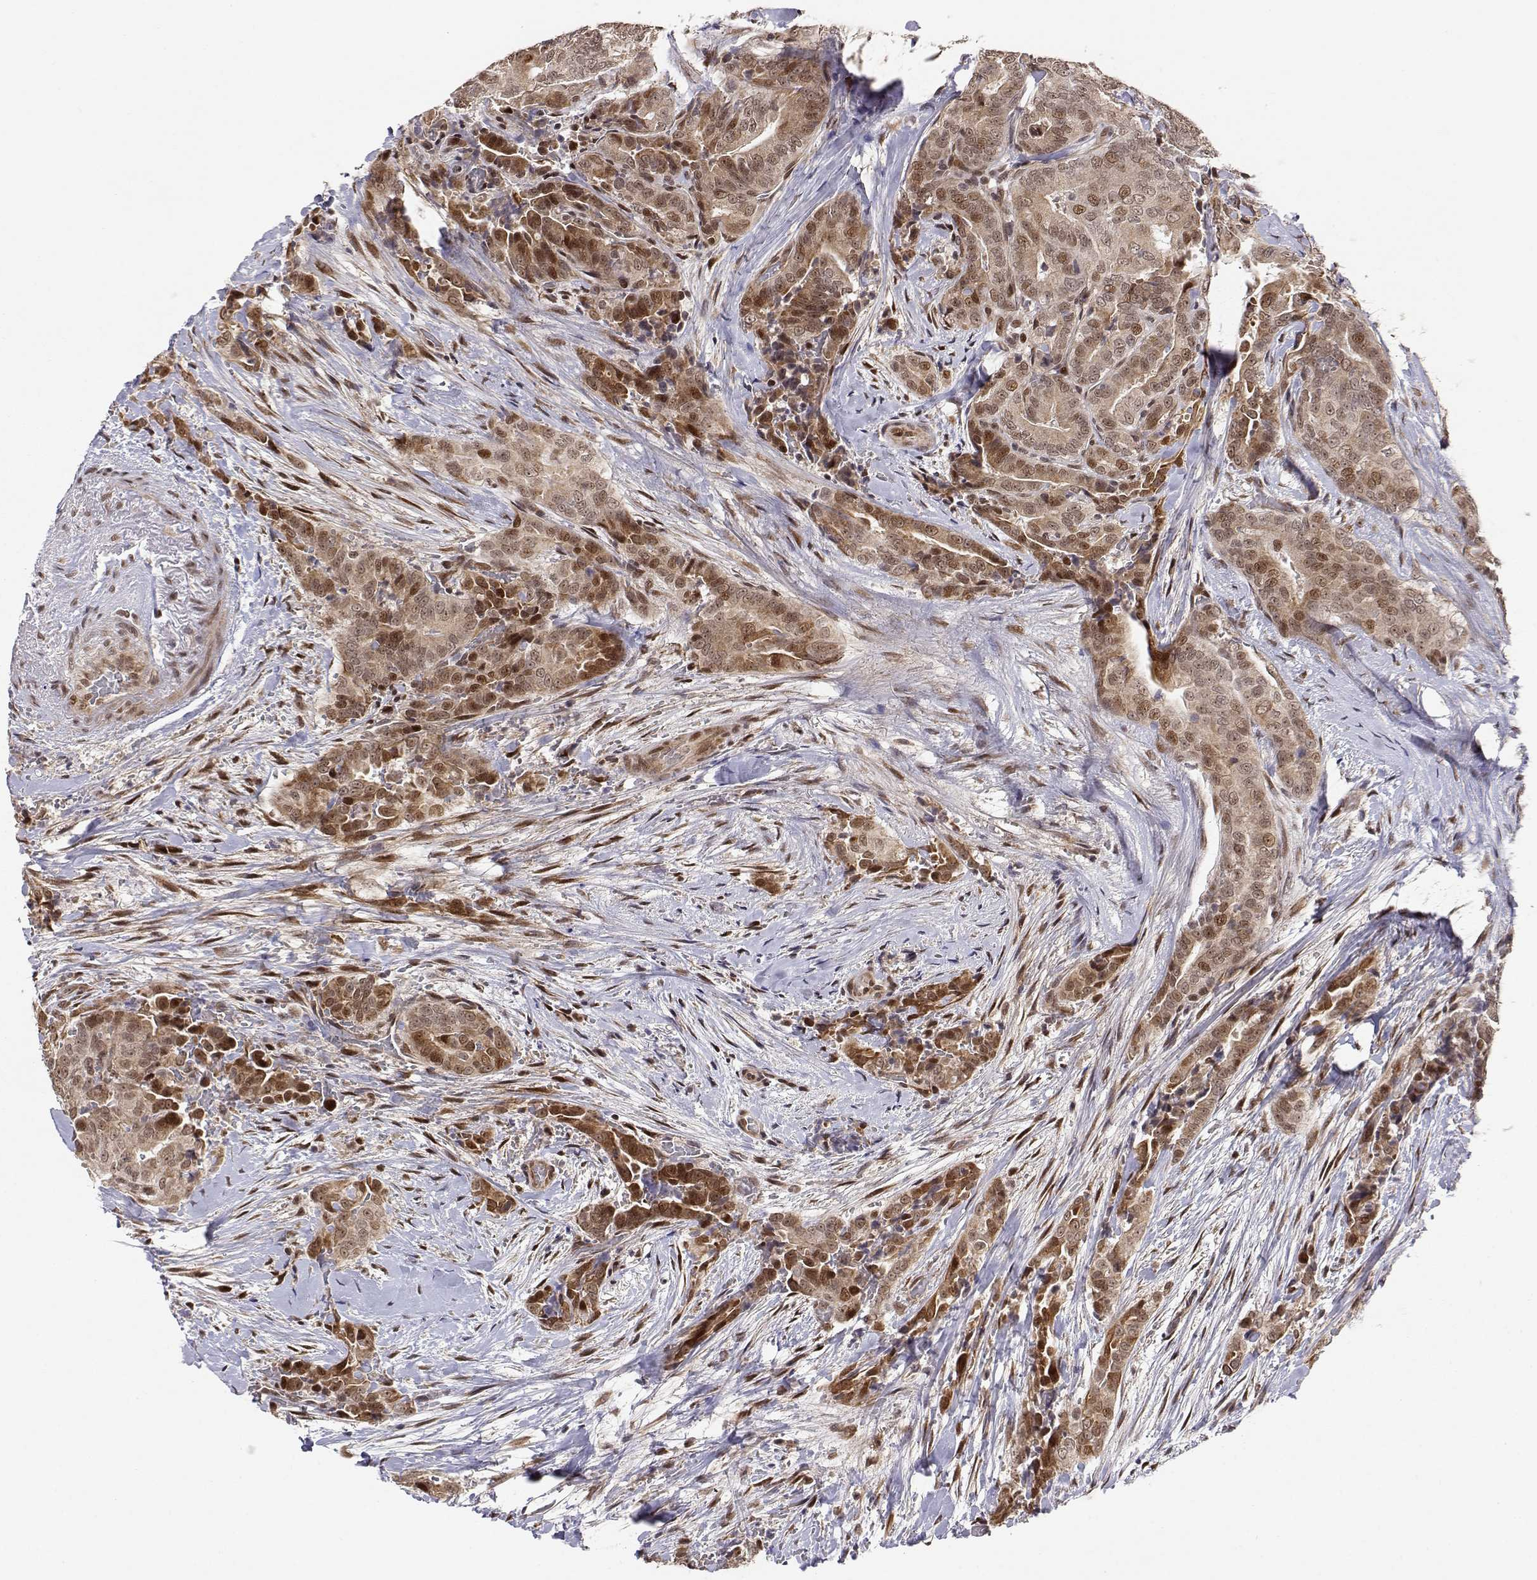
{"staining": {"intensity": "moderate", "quantity": ">75%", "location": "cytoplasmic/membranous,nuclear"}, "tissue": "thyroid cancer", "cell_type": "Tumor cells", "image_type": "cancer", "snomed": [{"axis": "morphology", "description": "Papillary adenocarcinoma, NOS"}, {"axis": "topography", "description": "Thyroid gland"}], "caption": "The photomicrograph shows immunohistochemical staining of papillary adenocarcinoma (thyroid). There is moderate cytoplasmic/membranous and nuclear staining is seen in approximately >75% of tumor cells.", "gene": "BRCA1", "patient": {"sex": "male", "age": 61}}